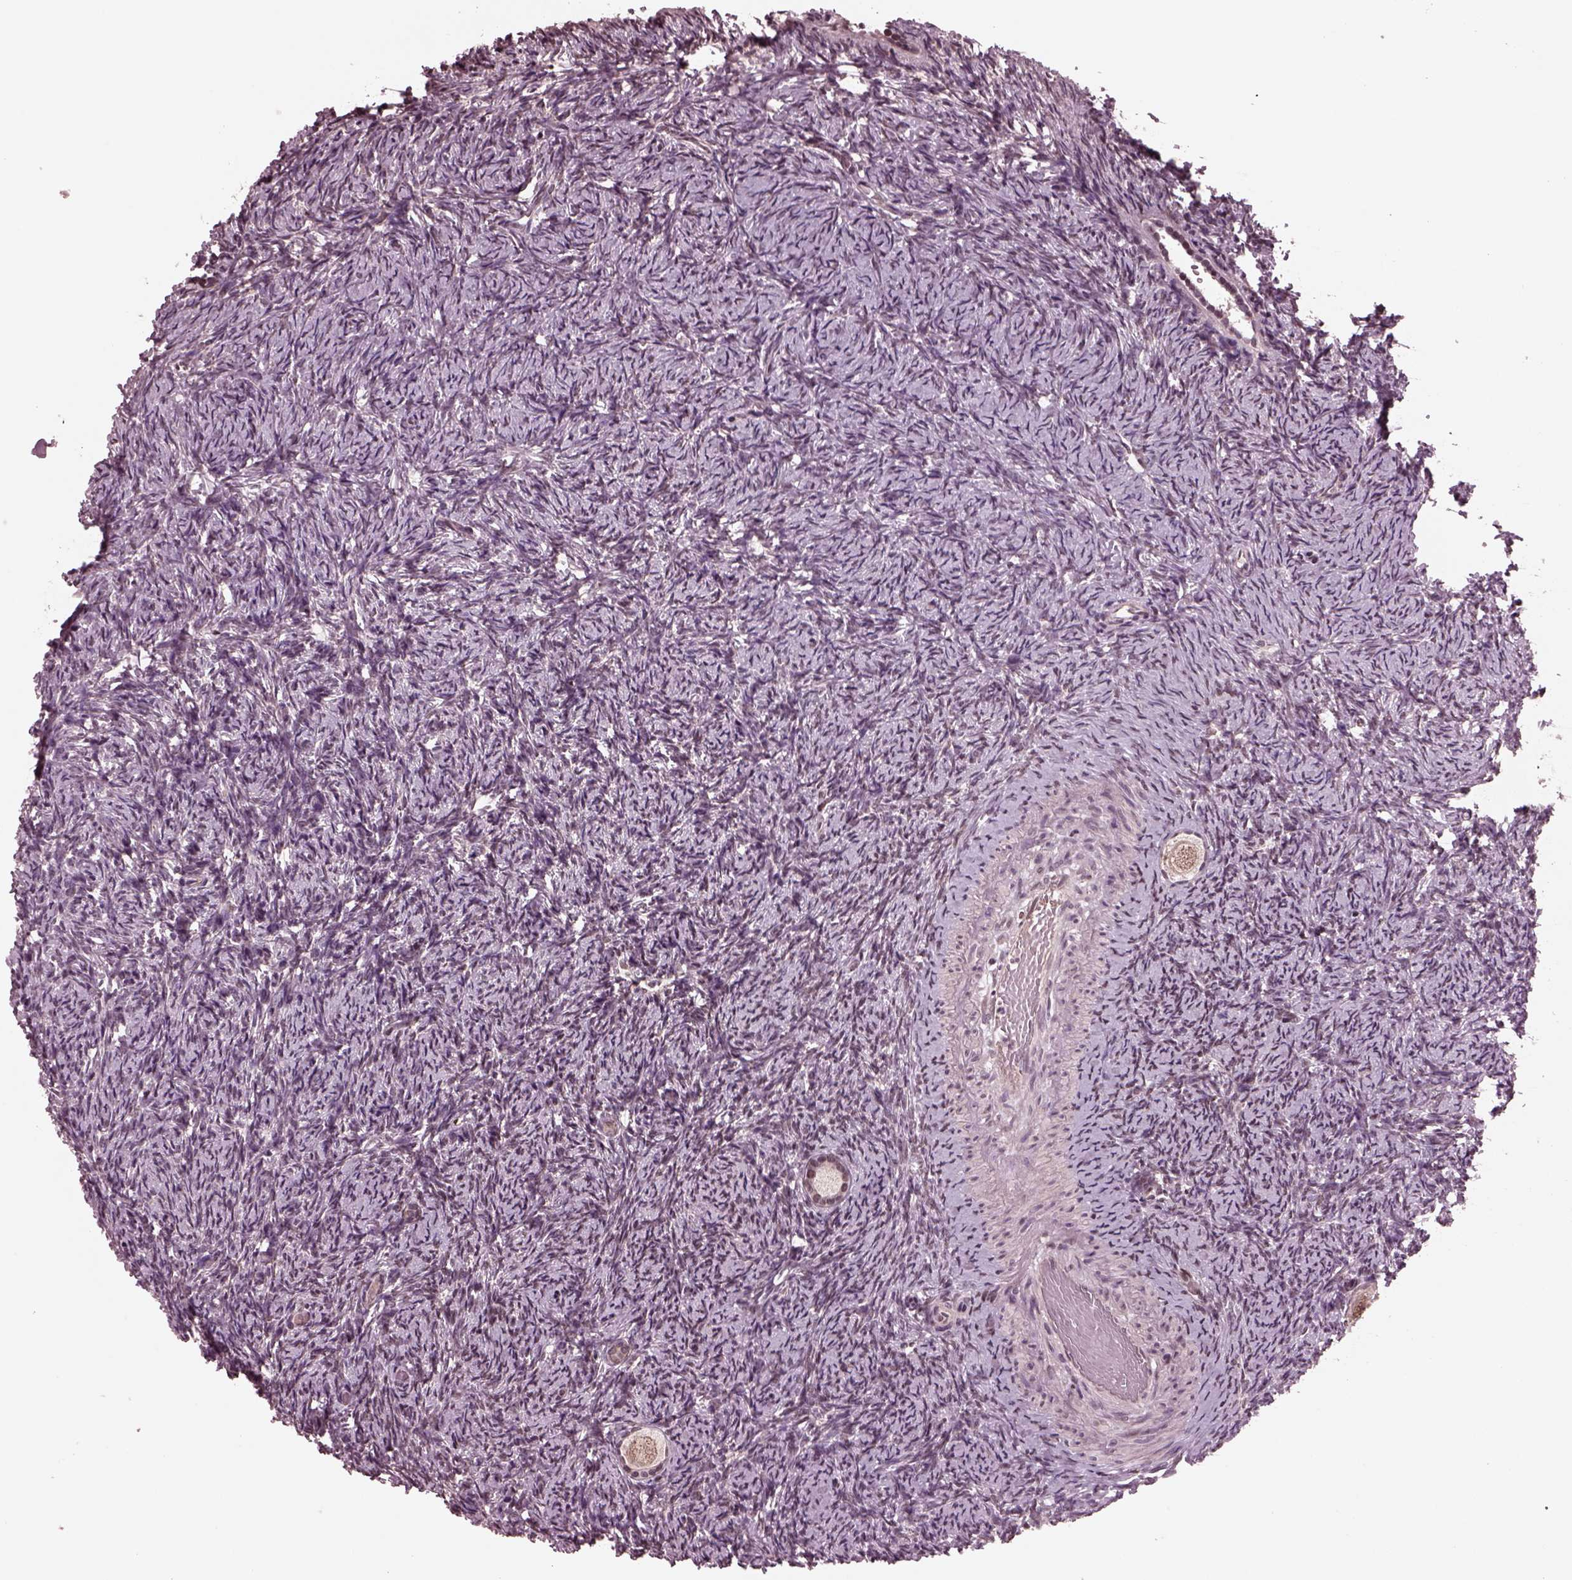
{"staining": {"intensity": "weak", "quantity": "25%-75%", "location": "nuclear"}, "tissue": "ovary", "cell_type": "Follicle cells", "image_type": "normal", "snomed": [{"axis": "morphology", "description": "Normal tissue, NOS"}, {"axis": "topography", "description": "Ovary"}], "caption": "Immunohistochemical staining of unremarkable human ovary displays weak nuclear protein expression in approximately 25%-75% of follicle cells. (DAB IHC with brightfield microscopy, high magnification).", "gene": "NAP1L5", "patient": {"sex": "female", "age": 39}}